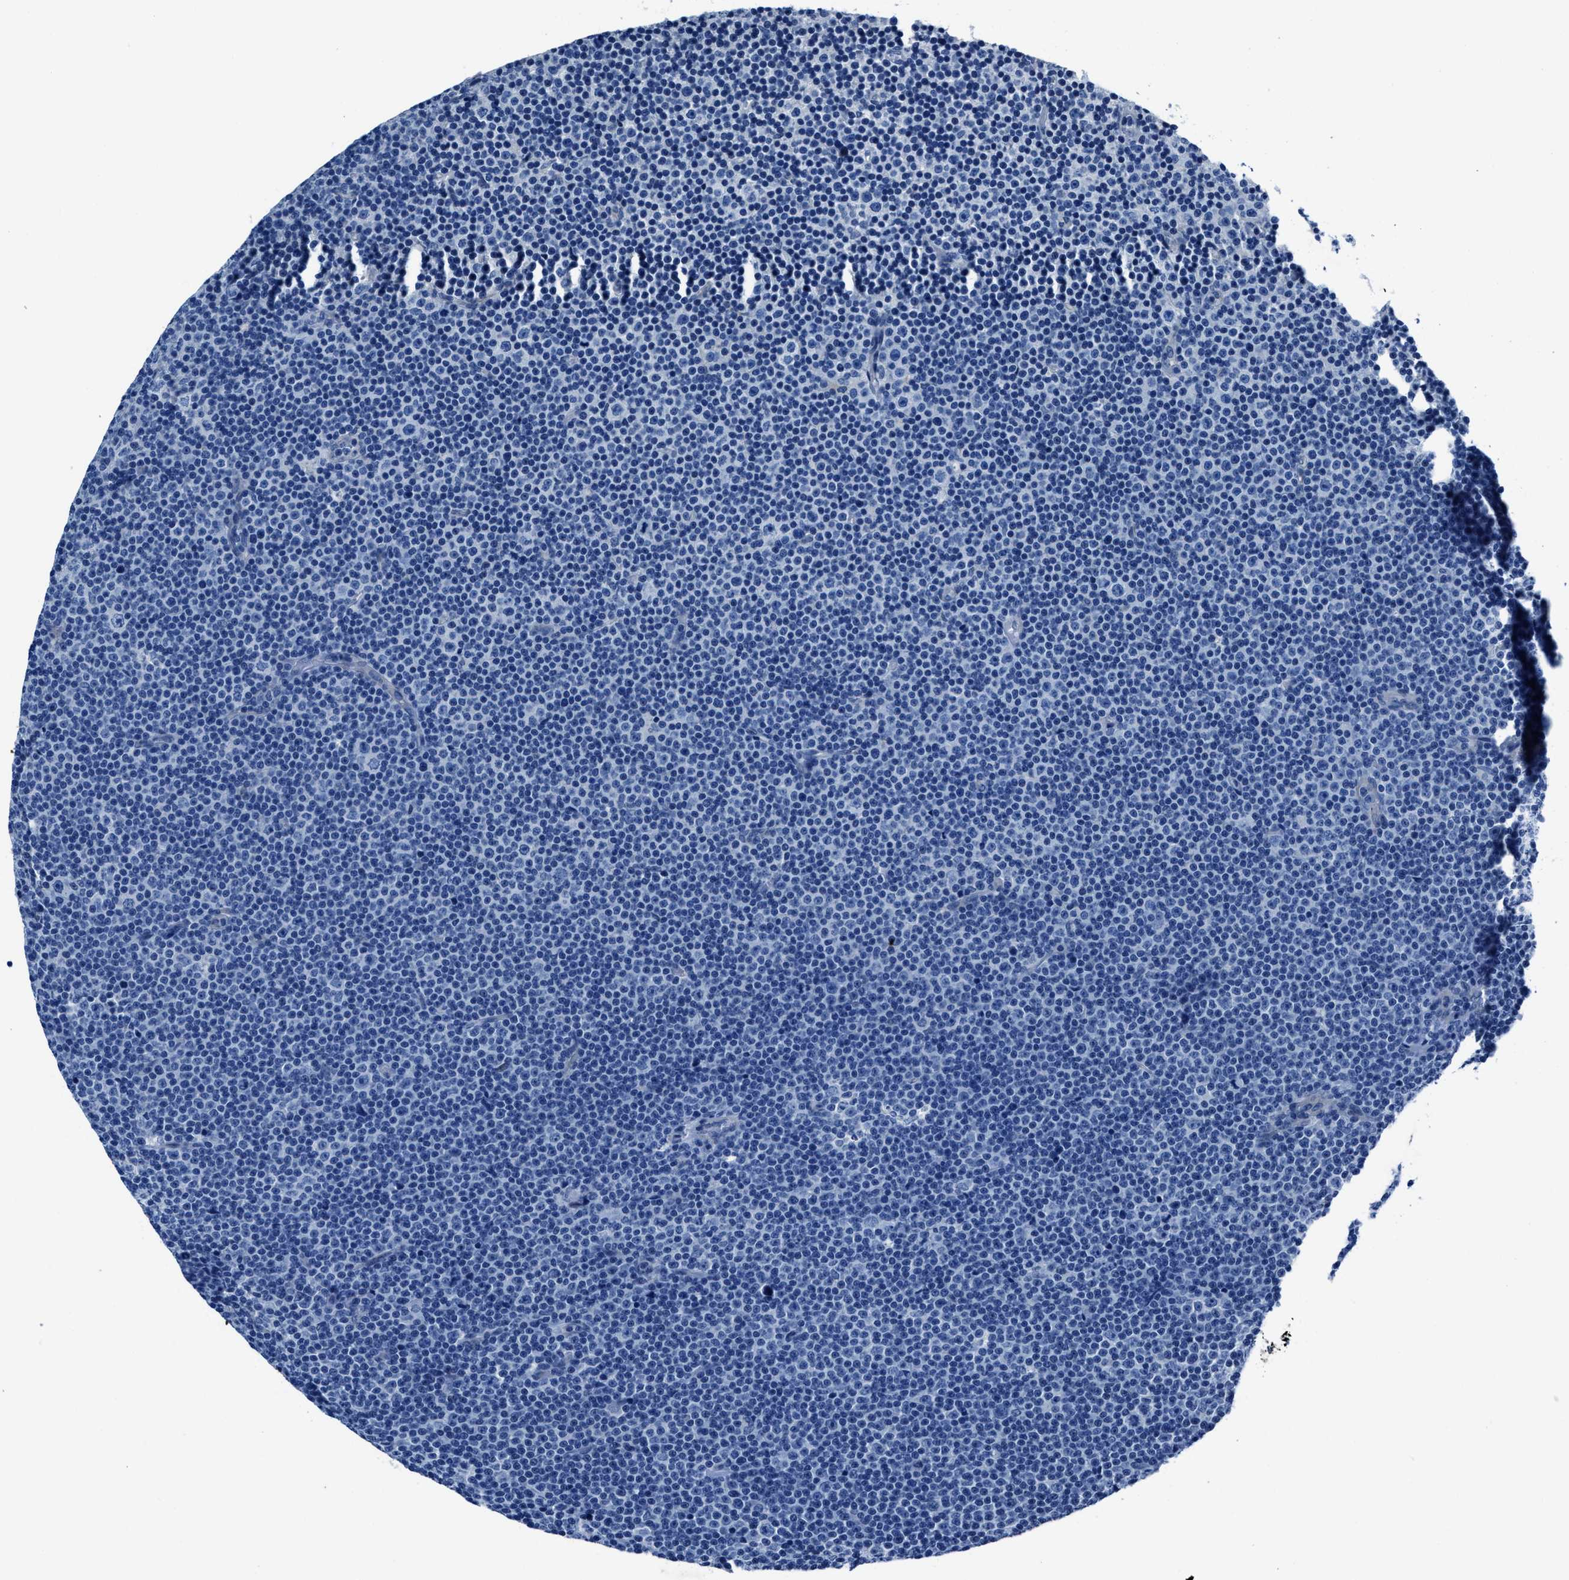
{"staining": {"intensity": "negative", "quantity": "none", "location": "none"}, "tissue": "lymphoma", "cell_type": "Tumor cells", "image_type": "cancer", "snomed": [{"axis": "morphology", "description": "Malignant lymphoma, non-Hodgkin's type, Low grade"}, {"axis": "topography", "description": "Lymph node"}], "caption": "High magnification brightfield microscopy of malignant lymphoma, non-Hodgkin's type (low-grade) stained with DAB (3,3'-diaminobenzidine) (brown) and counterstained with hematoxylin (blue): tumor cells show no significant positivity. (Stains: DAB immunohistochemistry with hematoxylin counter stain, Microscopy: brightfield microscopy at high magnification).", "gene": "NACAD", "patient": {"sex": "female", "age": 67}}